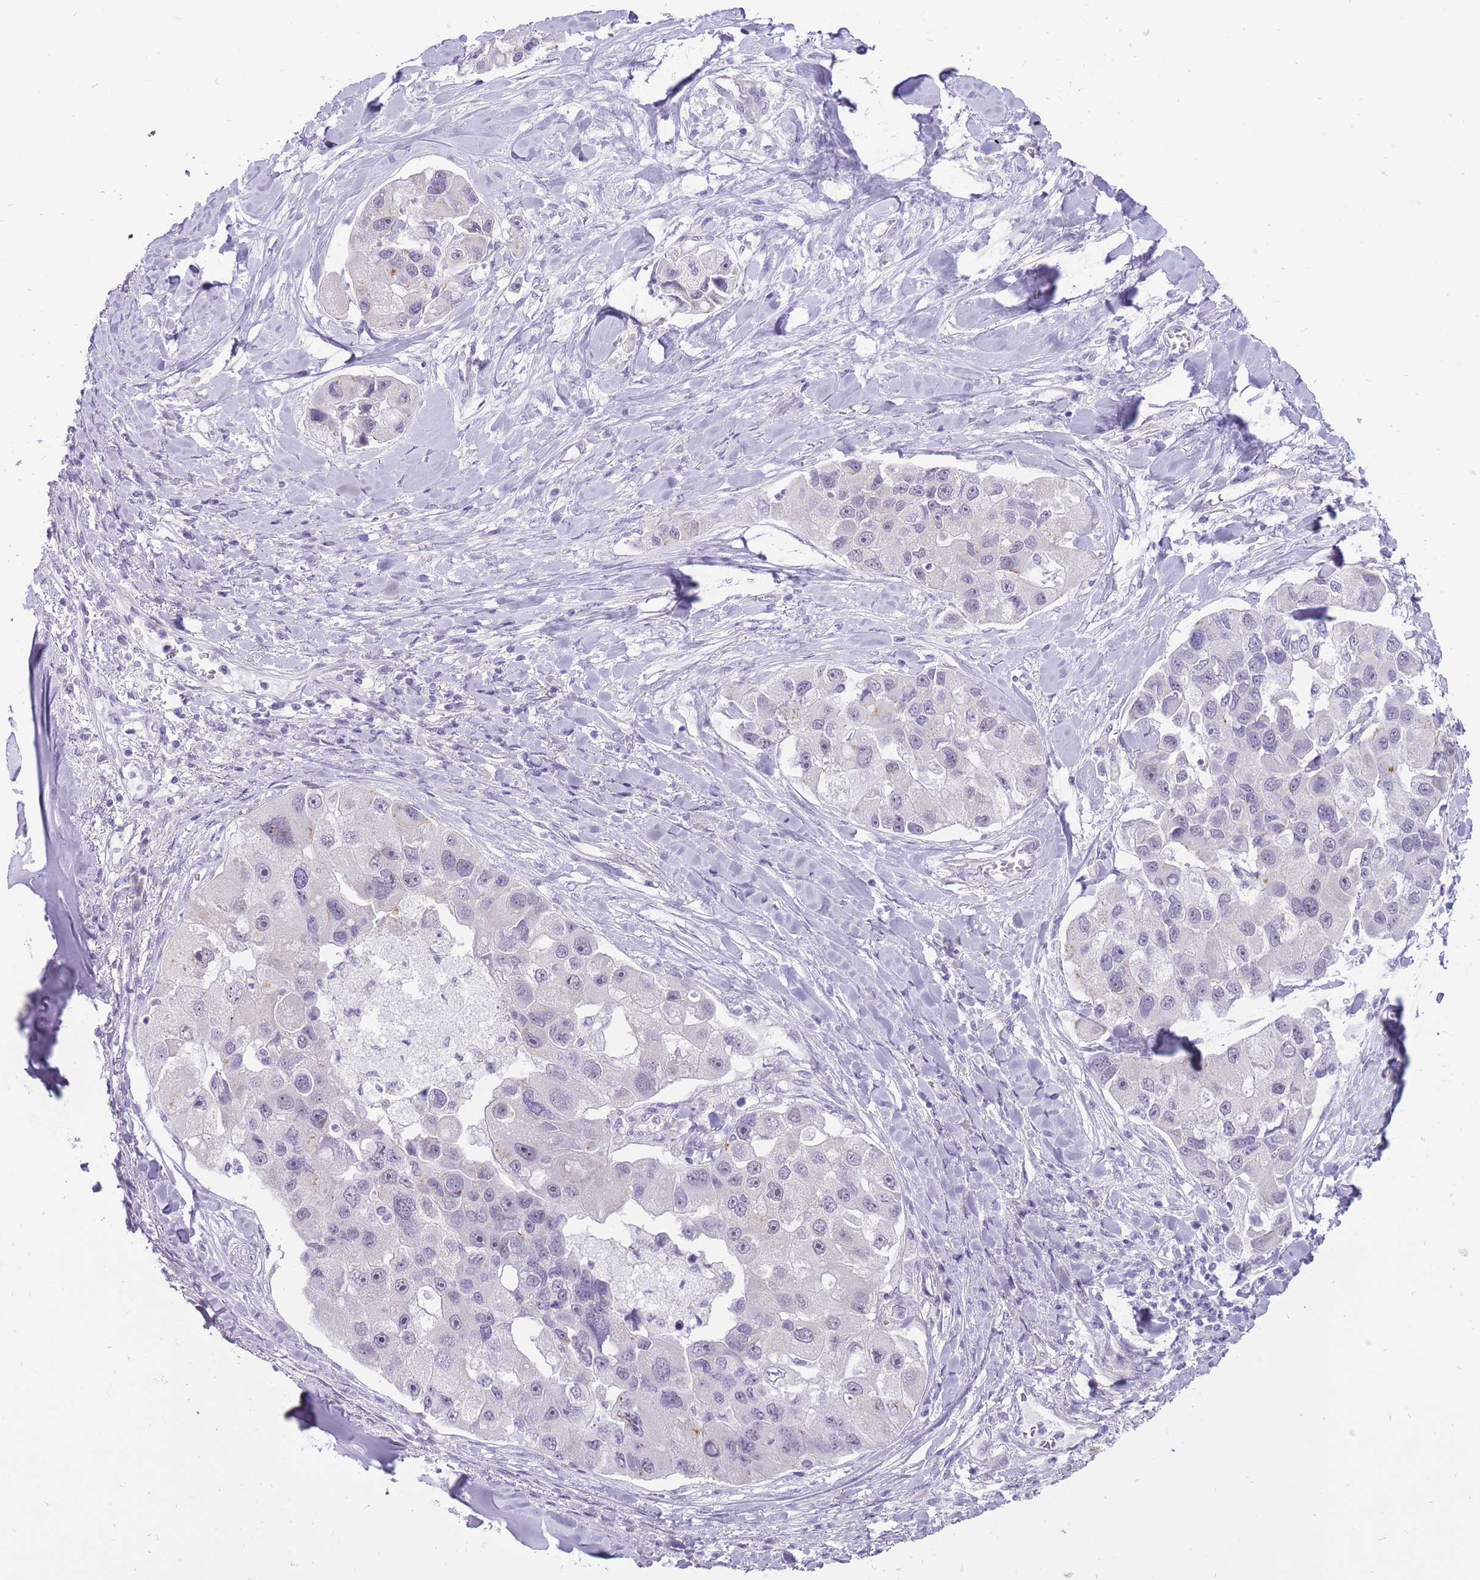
{"staining": {"intensity": "negative", "quantity": "none", "location": "none"}, "tissue": "lung cancer", "cell_type": "Tumor cells", "image_type": "cancer", "snomed": [{"axis": "morphology", "description": "Adenocarcinoma, NOS"}, {"axis": "topography", "description": "Lung"}], "caption": "This is an immunohistochemistry image of human lung cancer. There is no staining in tumor cells.", "gene": "ERICH4", "patient": {"sex": "female", "age": 54}}